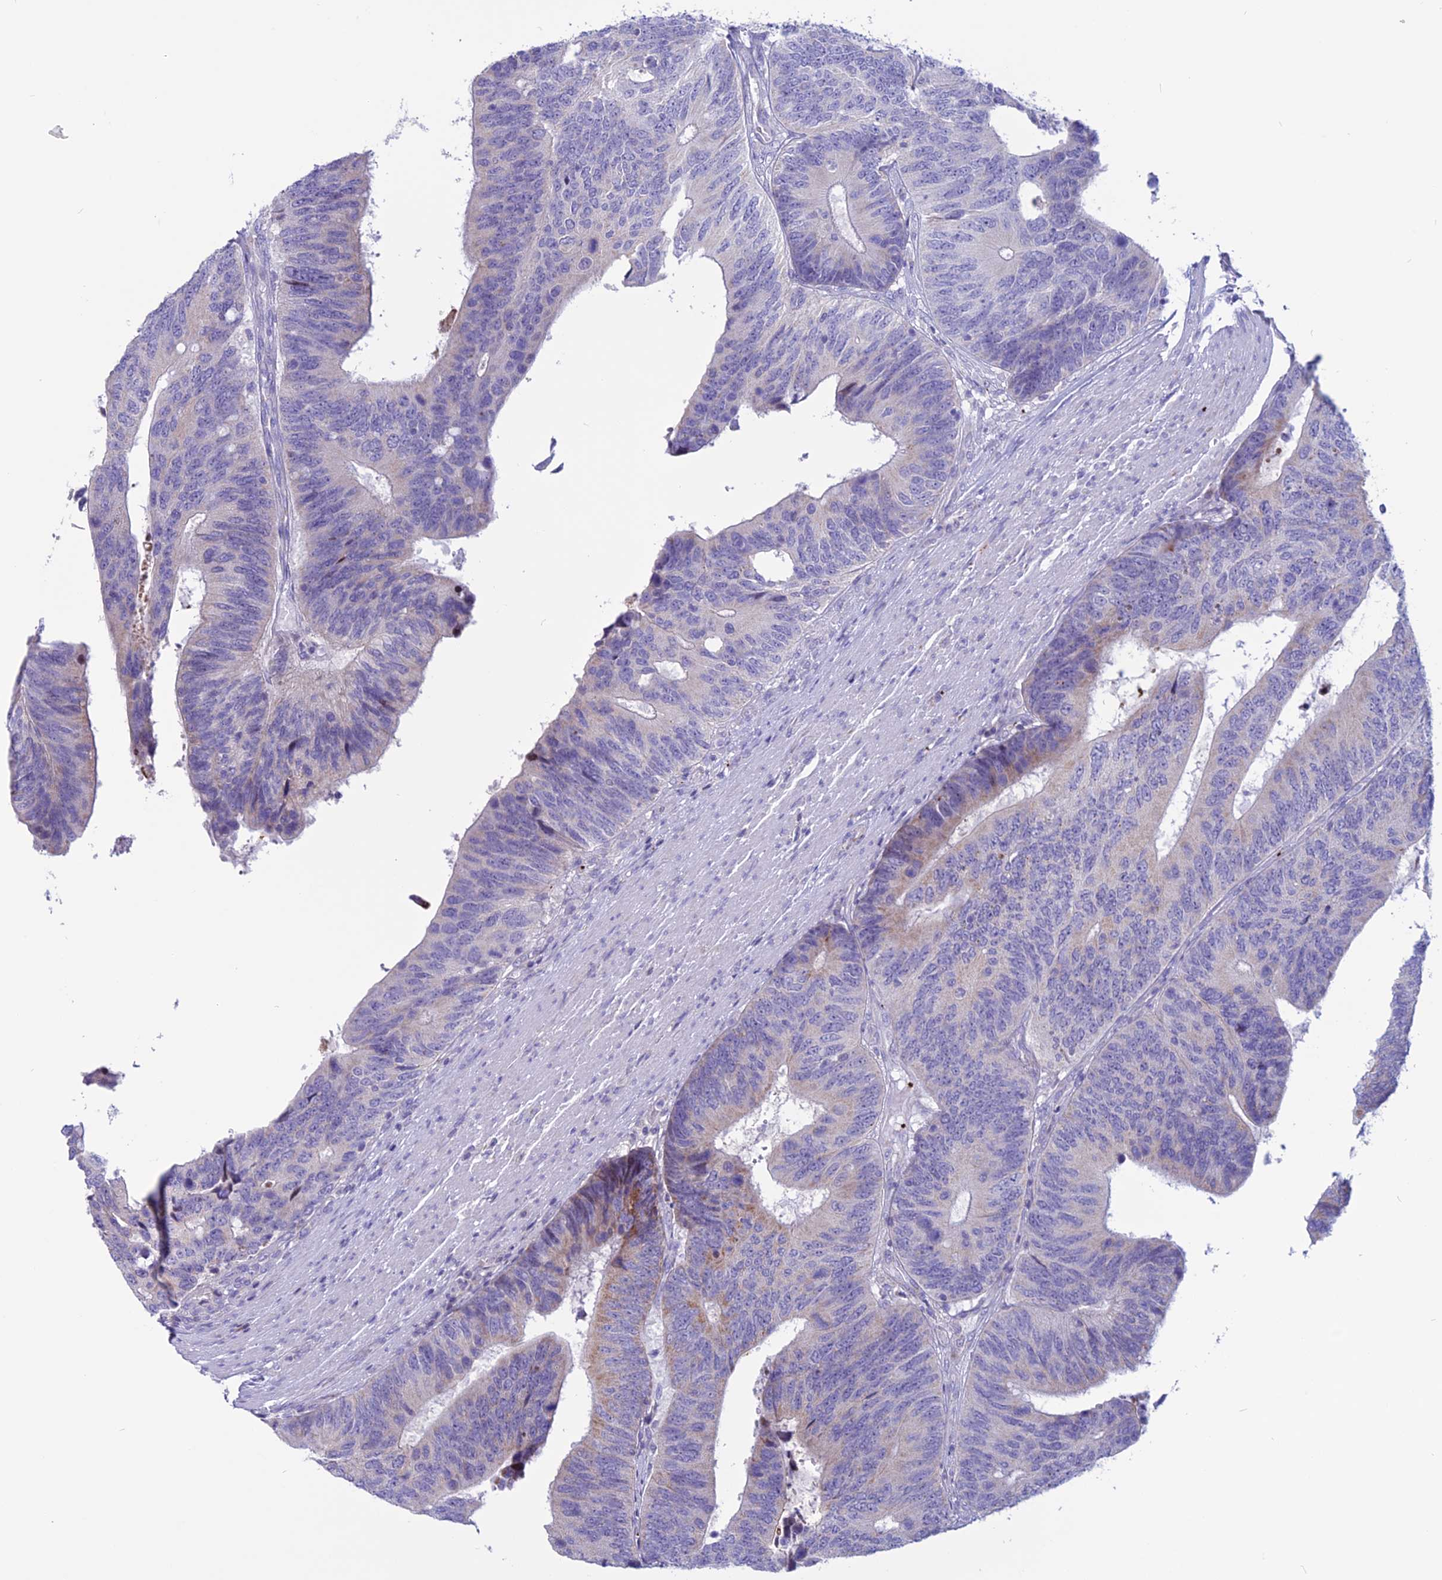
{"staining": {"intensity": "weak", "quantity": "25%-75%", "location": "cytoplasmic/membranous"}, "tissue": "colorectal cancer", "cell_type": "Tumor cells", "image_type": "cancer", "snomed": [{"axis": "morphology", "description": "Adenocarcinoma, NOS"}, {"axis": "topography", "description": "Colon"}], "caption": "Immunohistochemistry (IHC) (DAB) staining of human colorectal adenocarcinoma exhibits weak cytoplasmic/membranous protein positivity in about 25%-75% of tumor cells. Immunohistochemistry stains the protein in brown and the nuclei are stained blue.", "gene": "C21orf140", "patient": {"sex": "male", "age": 87}}